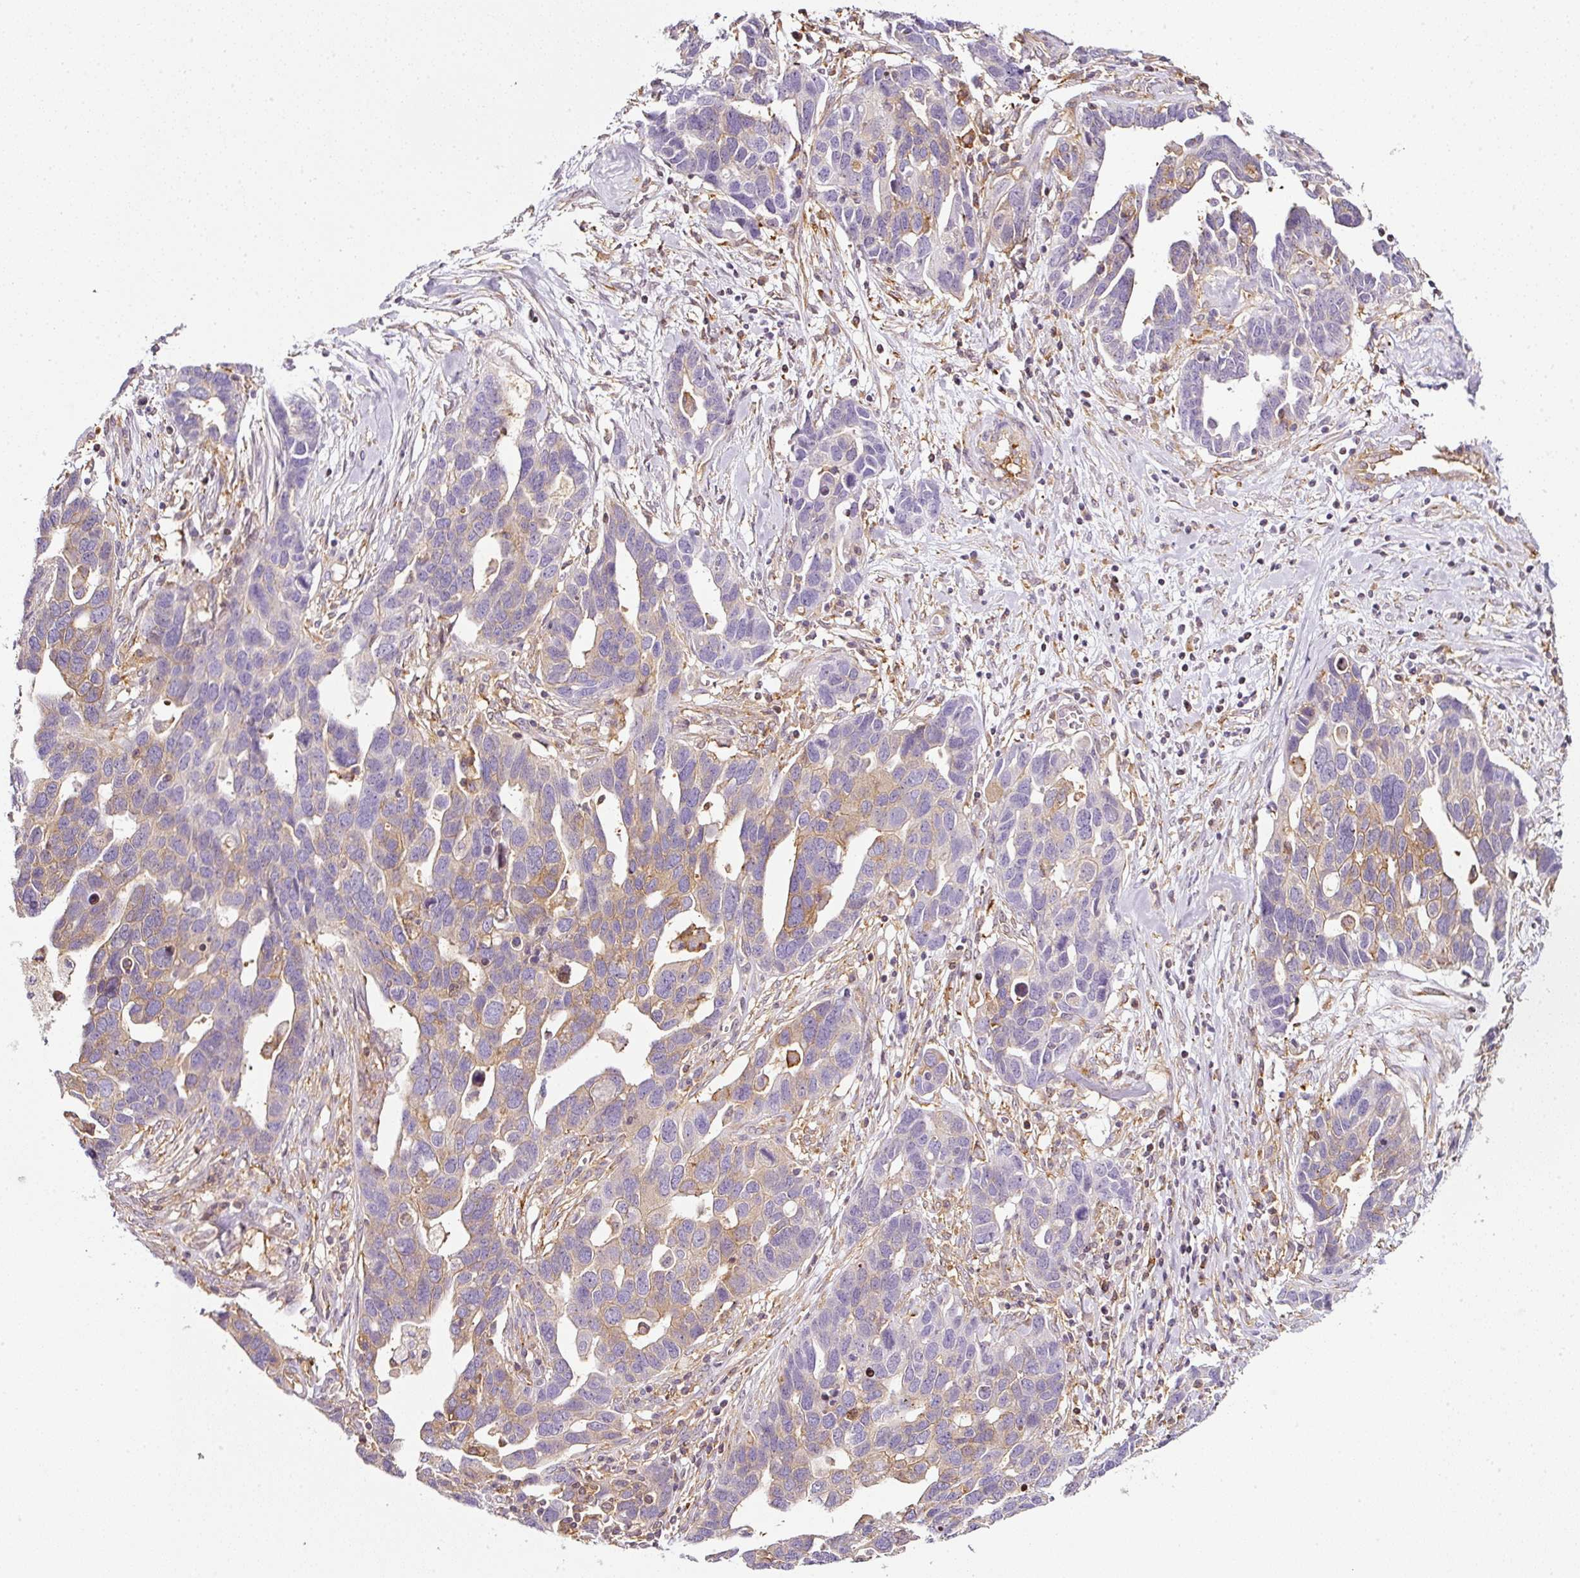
{"staining": {"intensity": "moderate", "quantity": "25%-75%", "location": "cytoplasmic/membranous"}, "tissue": "ovarian cancer", "cell_type": "Tumor cells", "image_type": "cancer", "snomed": [{"axis": "morphology", "description": "Cystadenocarcinoma, serous, NOS"}, {"axis": "topography", "description": "Ovary"}], "caption": "Immunohistochemical staining of human serous cystadenocarcinoma (ovarian) displays moderate cytoplasmic/membranous protein positivity in approximately 25%-75% of tumor cells.", "gene": "SCNM1", "patient": {"sex": "female", "age": 54}}